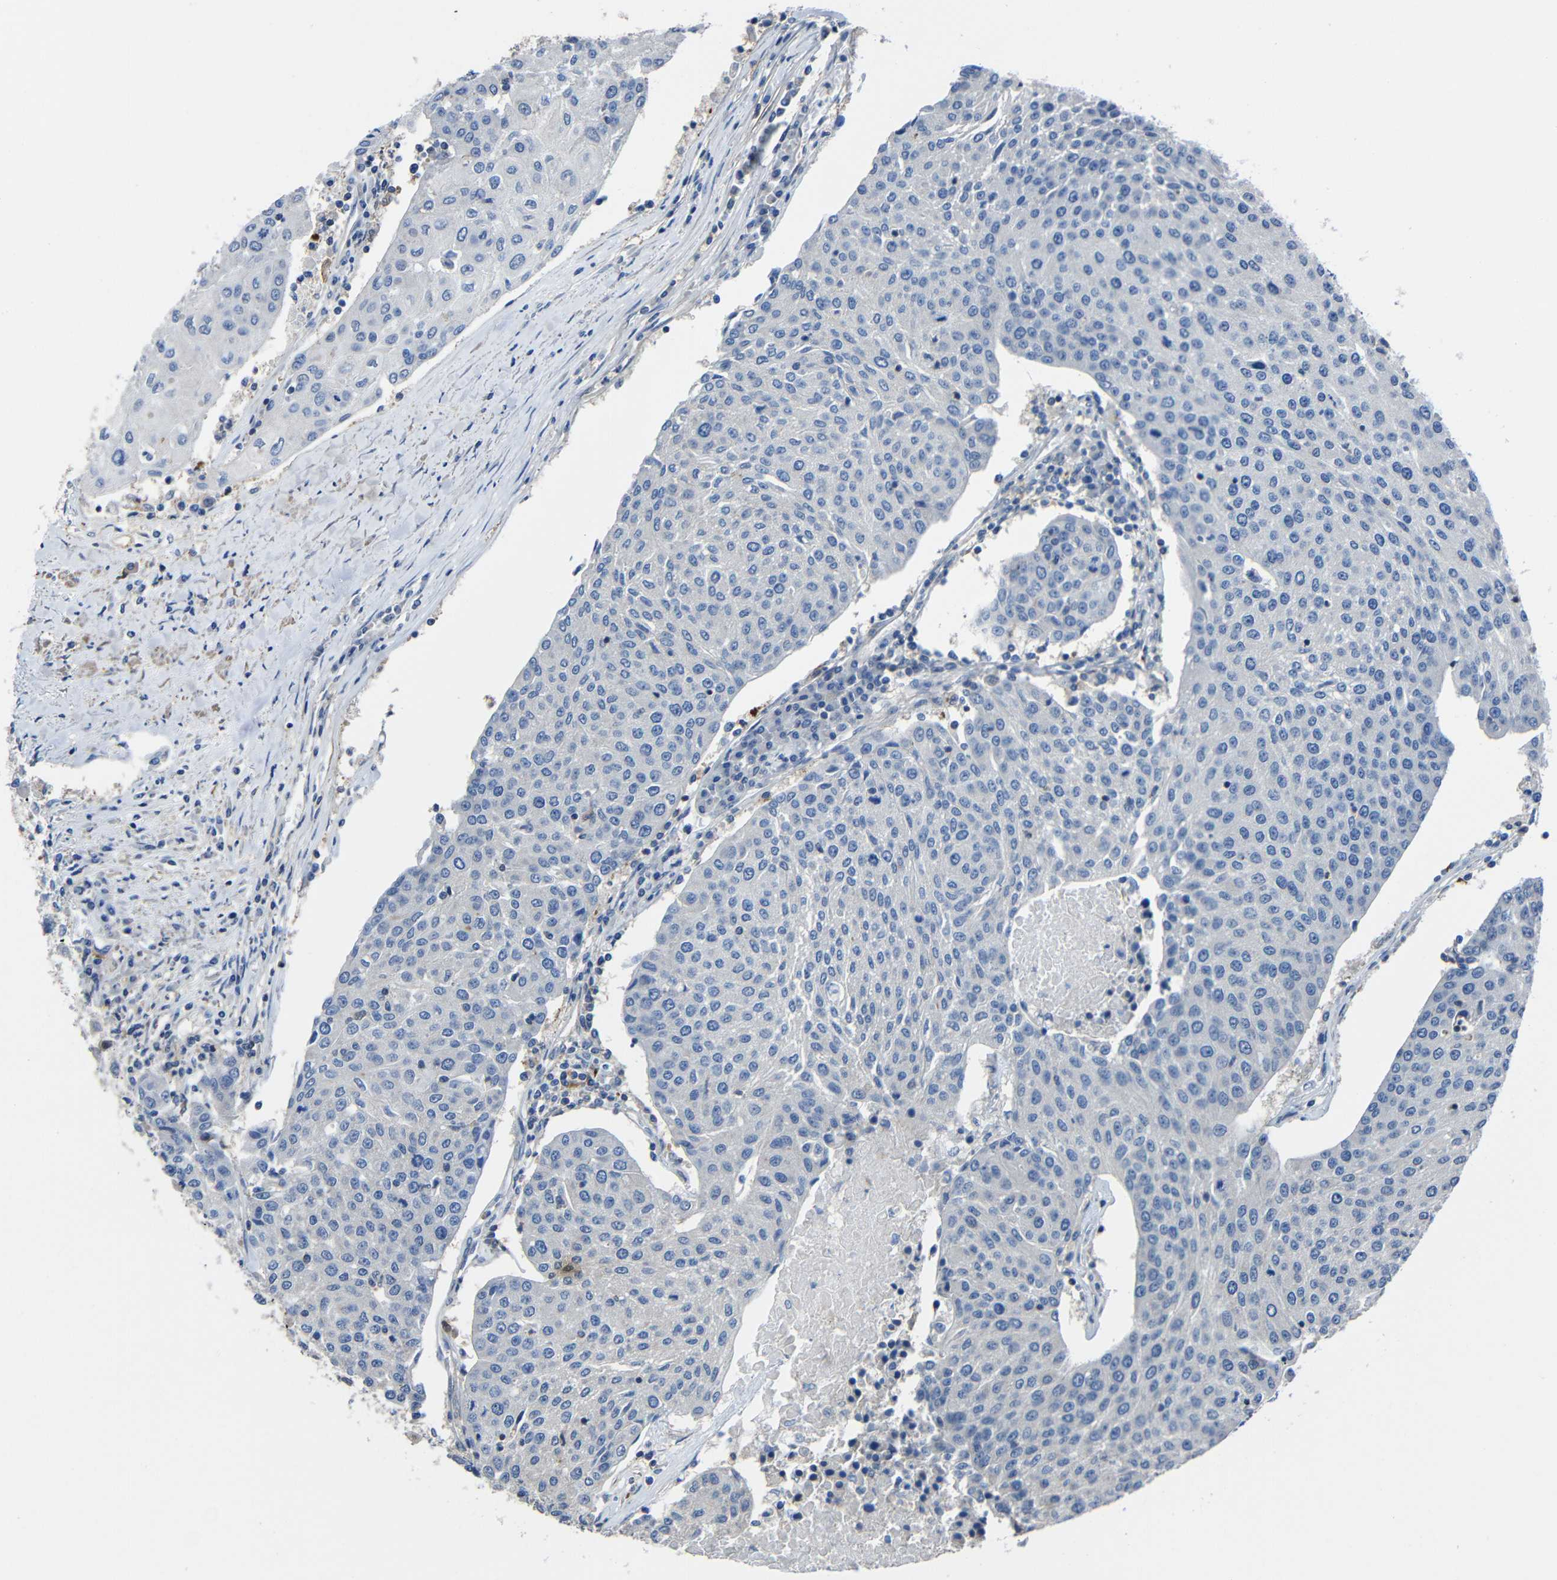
{"staining": {"intensity": "negative", "quantity": "none", "location": "none"}, "tissue": "urothelial cancer", "cell_type": "Tumor cells", "image_type": "cancer", "snomed": [{"axis": "morphology", "description": "Urothelial carcinoma, High grade"}, {"axis": "topography", "description": "Urinary bladder"}], "caption": "The immunohistochemistry micrograph has no significant expression in tumor cells of high-grade urothelial carcinoma tissue.", "gene": "GDI1", "patient": {"sex": "female", "age": 85}}